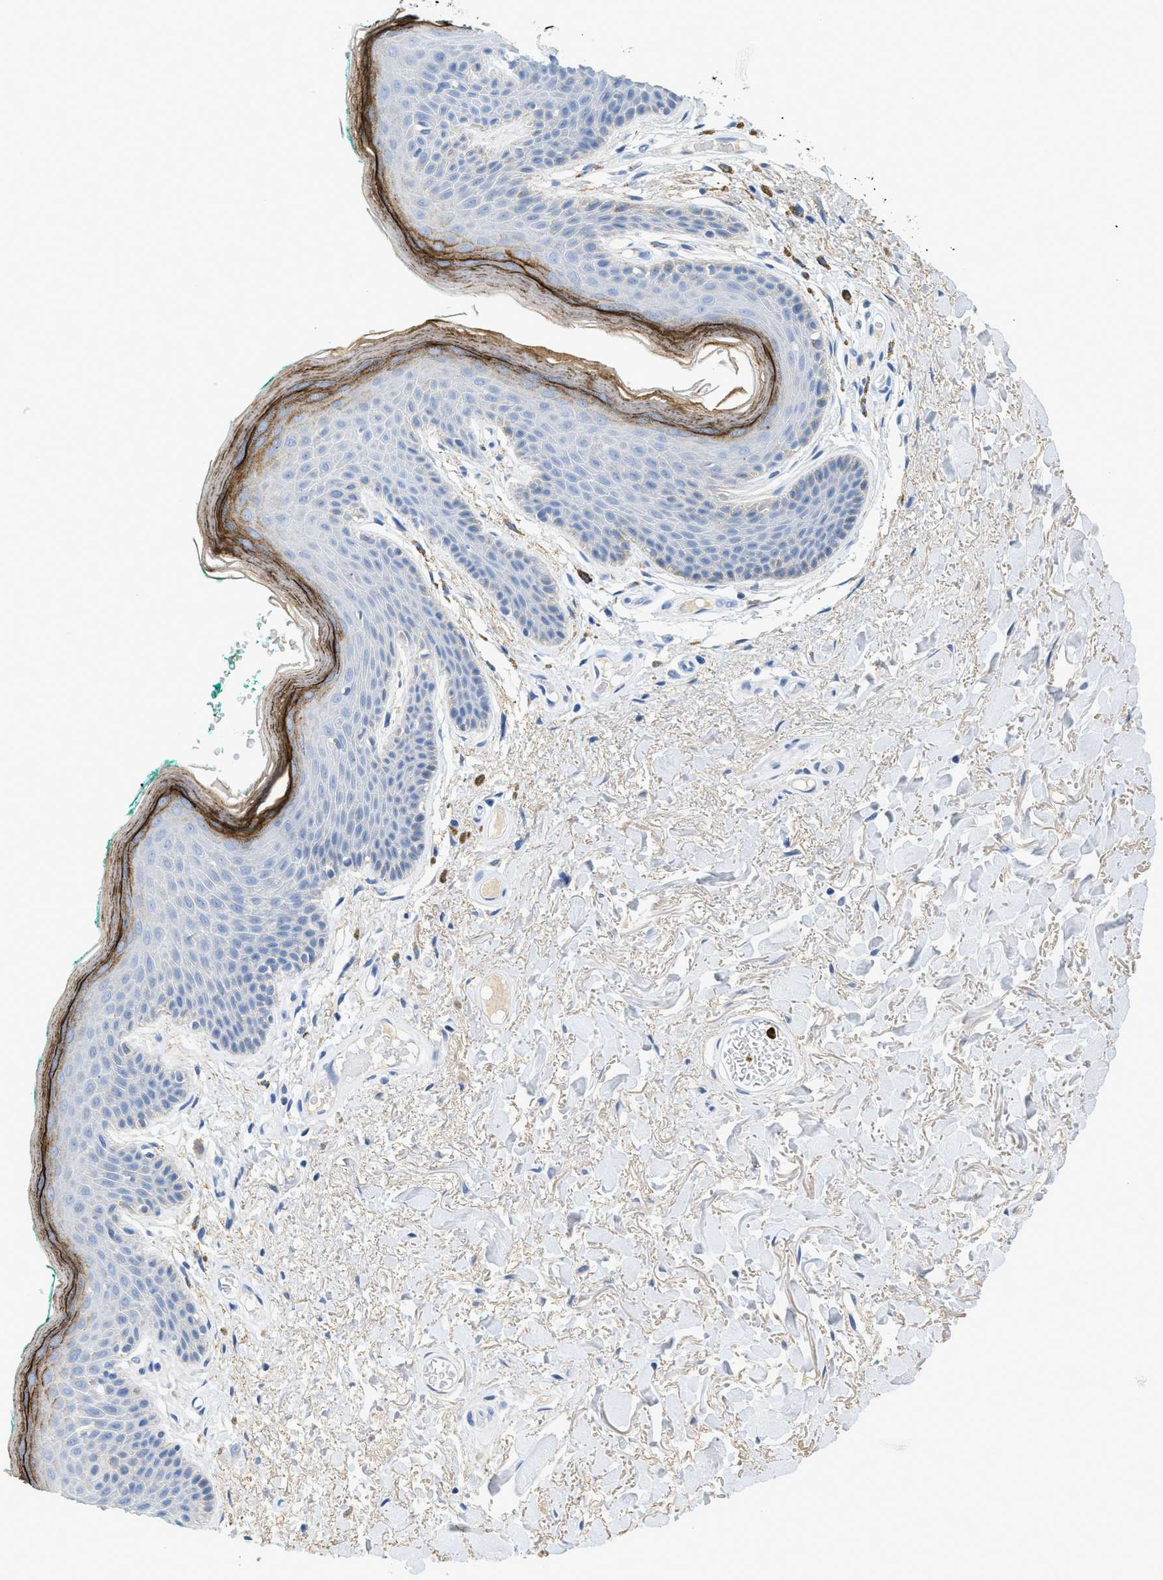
{"staining": {"intensity": "moderate", "quantity": "<25%", "location": "cytoplasmic/membranous"}, "tissue": "skin", "cell_type": "Epidermal cells", "image_type": "normal", "snomed": [{"axis": "morphology", "description": "Normal tissue, NOS"}, {"axis": "topography", "description": "Anal"}], "caption": "Immunohistochemical staining of normal skin demonstrates moderate cytoplasmic/membranous protein positivity in approximately <25% of epidermal cells.", "gene": "LCN2", "patient": {"sex": "male", "age": 74}}